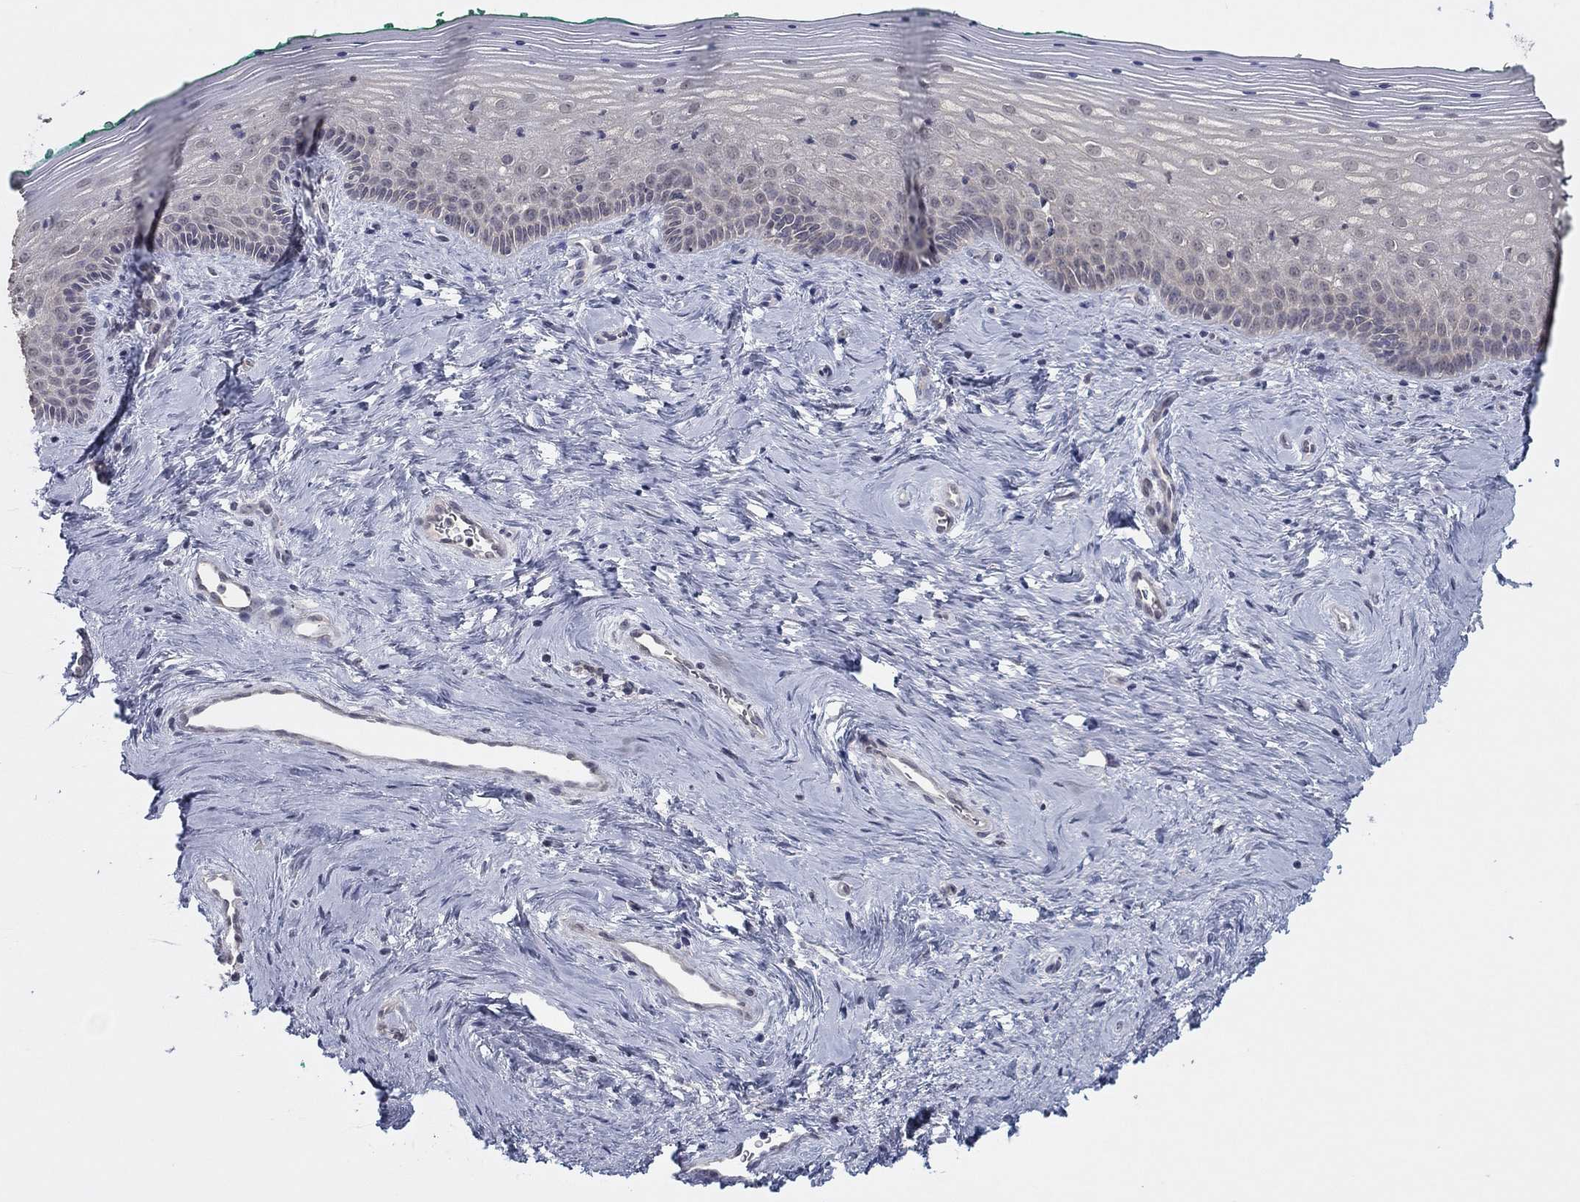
{"staining": {"intensity": "weak", "quantity": "25%-75%", "location": "cytoplasmic/membranous"}, "tissue": "vagina", "cell_type": "Squamous epithelial cells", "image_type": "normal", "snomed": [{"axis": "morphology", "description": "Normal tissue, NOS"}, {"axis": "topography", "description": "Vagina"}], "caption": "This histopathology image demonstrates IHC staining of benign vagina, with low weak cytoplasmic/membranous positivity in about 25%-75% of squamous epithelial cells.", "gene": "SLC22A2", "patient": {"sex": "female", "age": 45}}